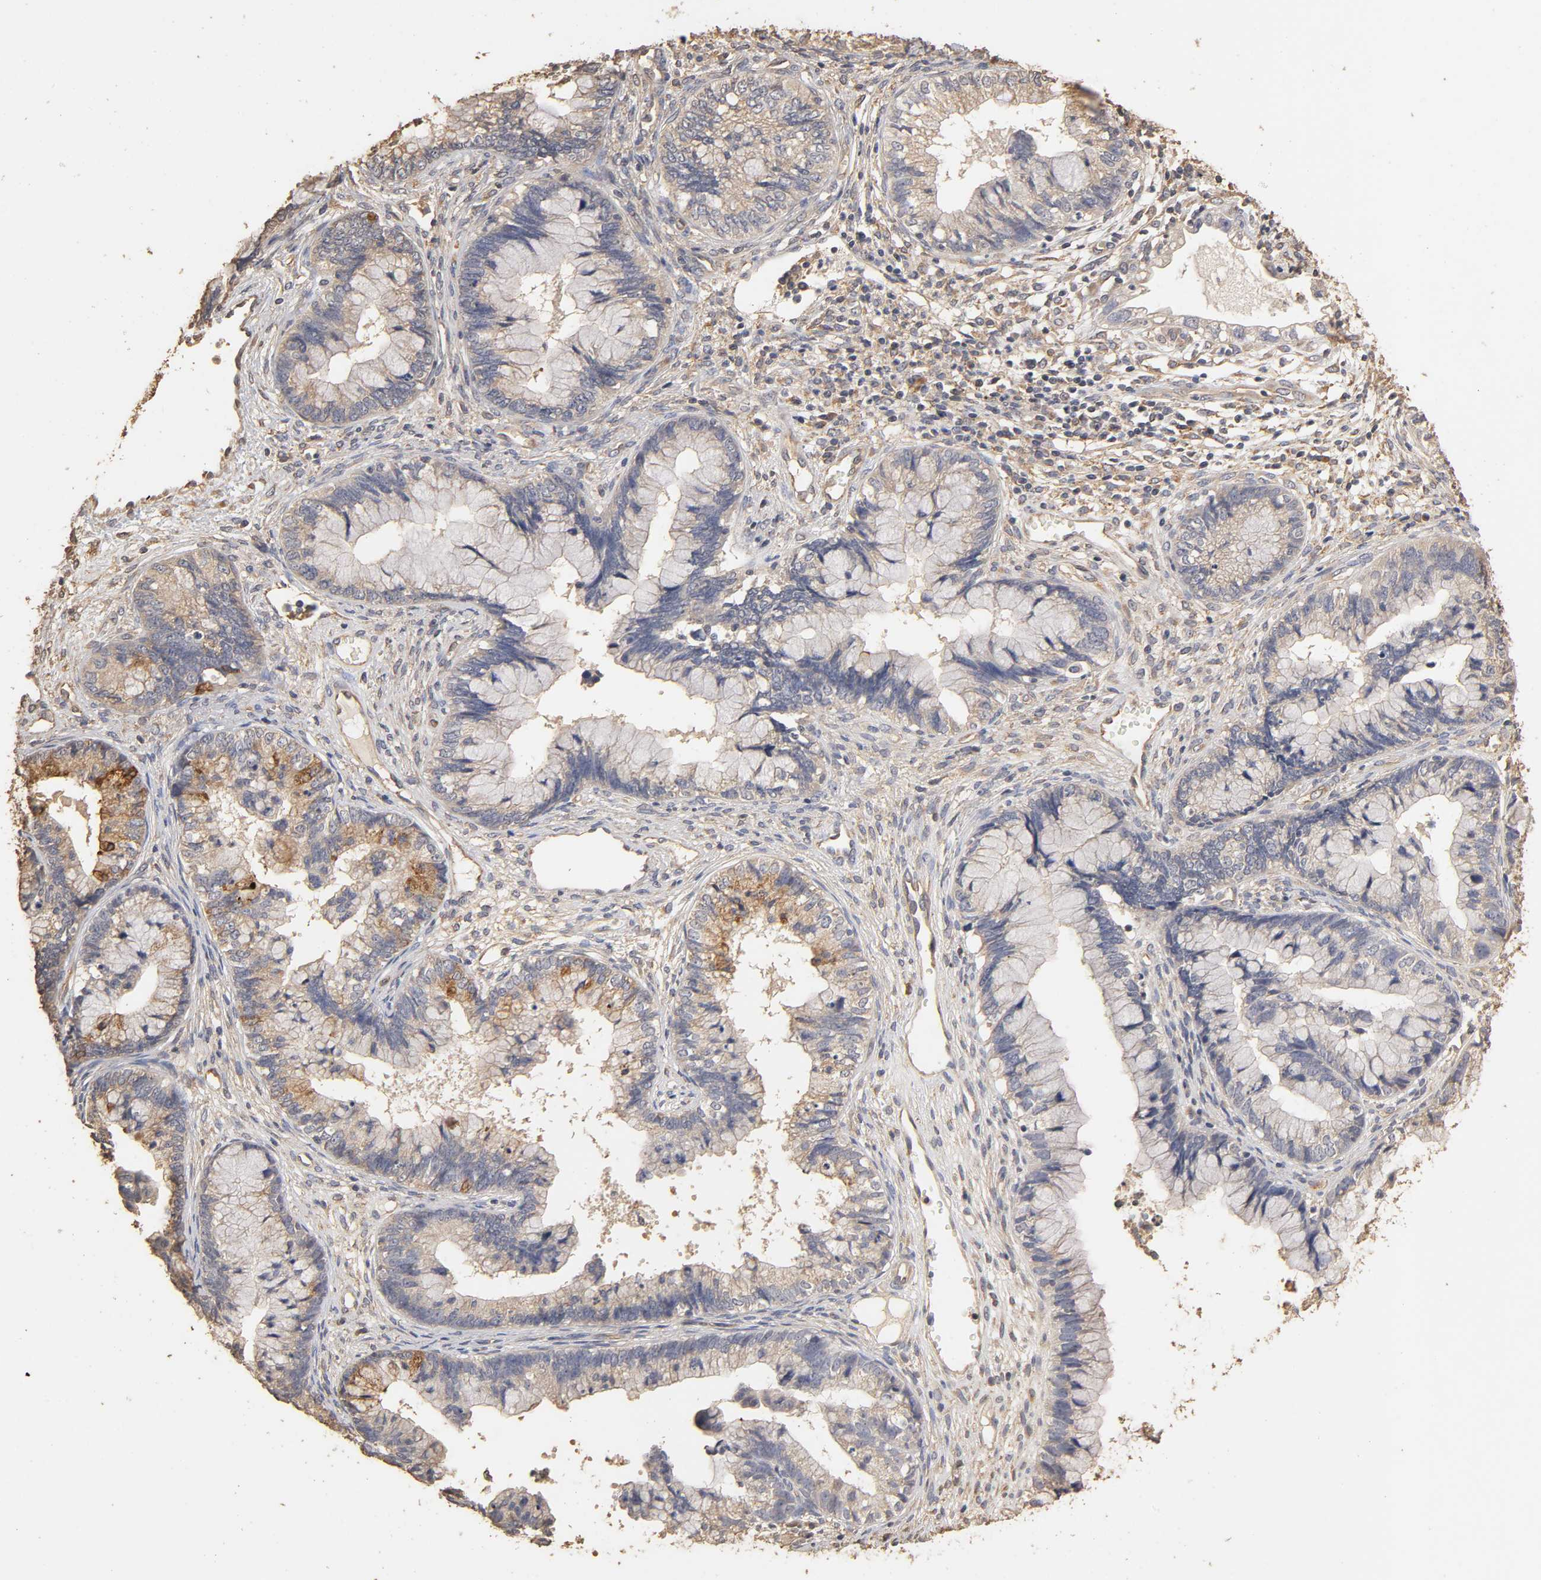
{"staining": {"intensity": "moderate", "quantity": "<25%", "location": "cytoplasmic/membranous"}, "tissue": "cervical cancer", "cell_type": "Tumor cells", "image_type": "cancer", "snomed": [{"axis": "morphology", "description": "Adenocarcinoma, NOS"}, {"axis": "topography", "description": "Cervix"}], "caption": "This micrograph demonstrates IHC staining of cervical cancer (adenocarcinoma), with low moderate cytoplasmic/membranous expression in approximately <25% of tumor cells.", "gene": "VSIG4", "patient": {"sex": "female", "age": 44}}